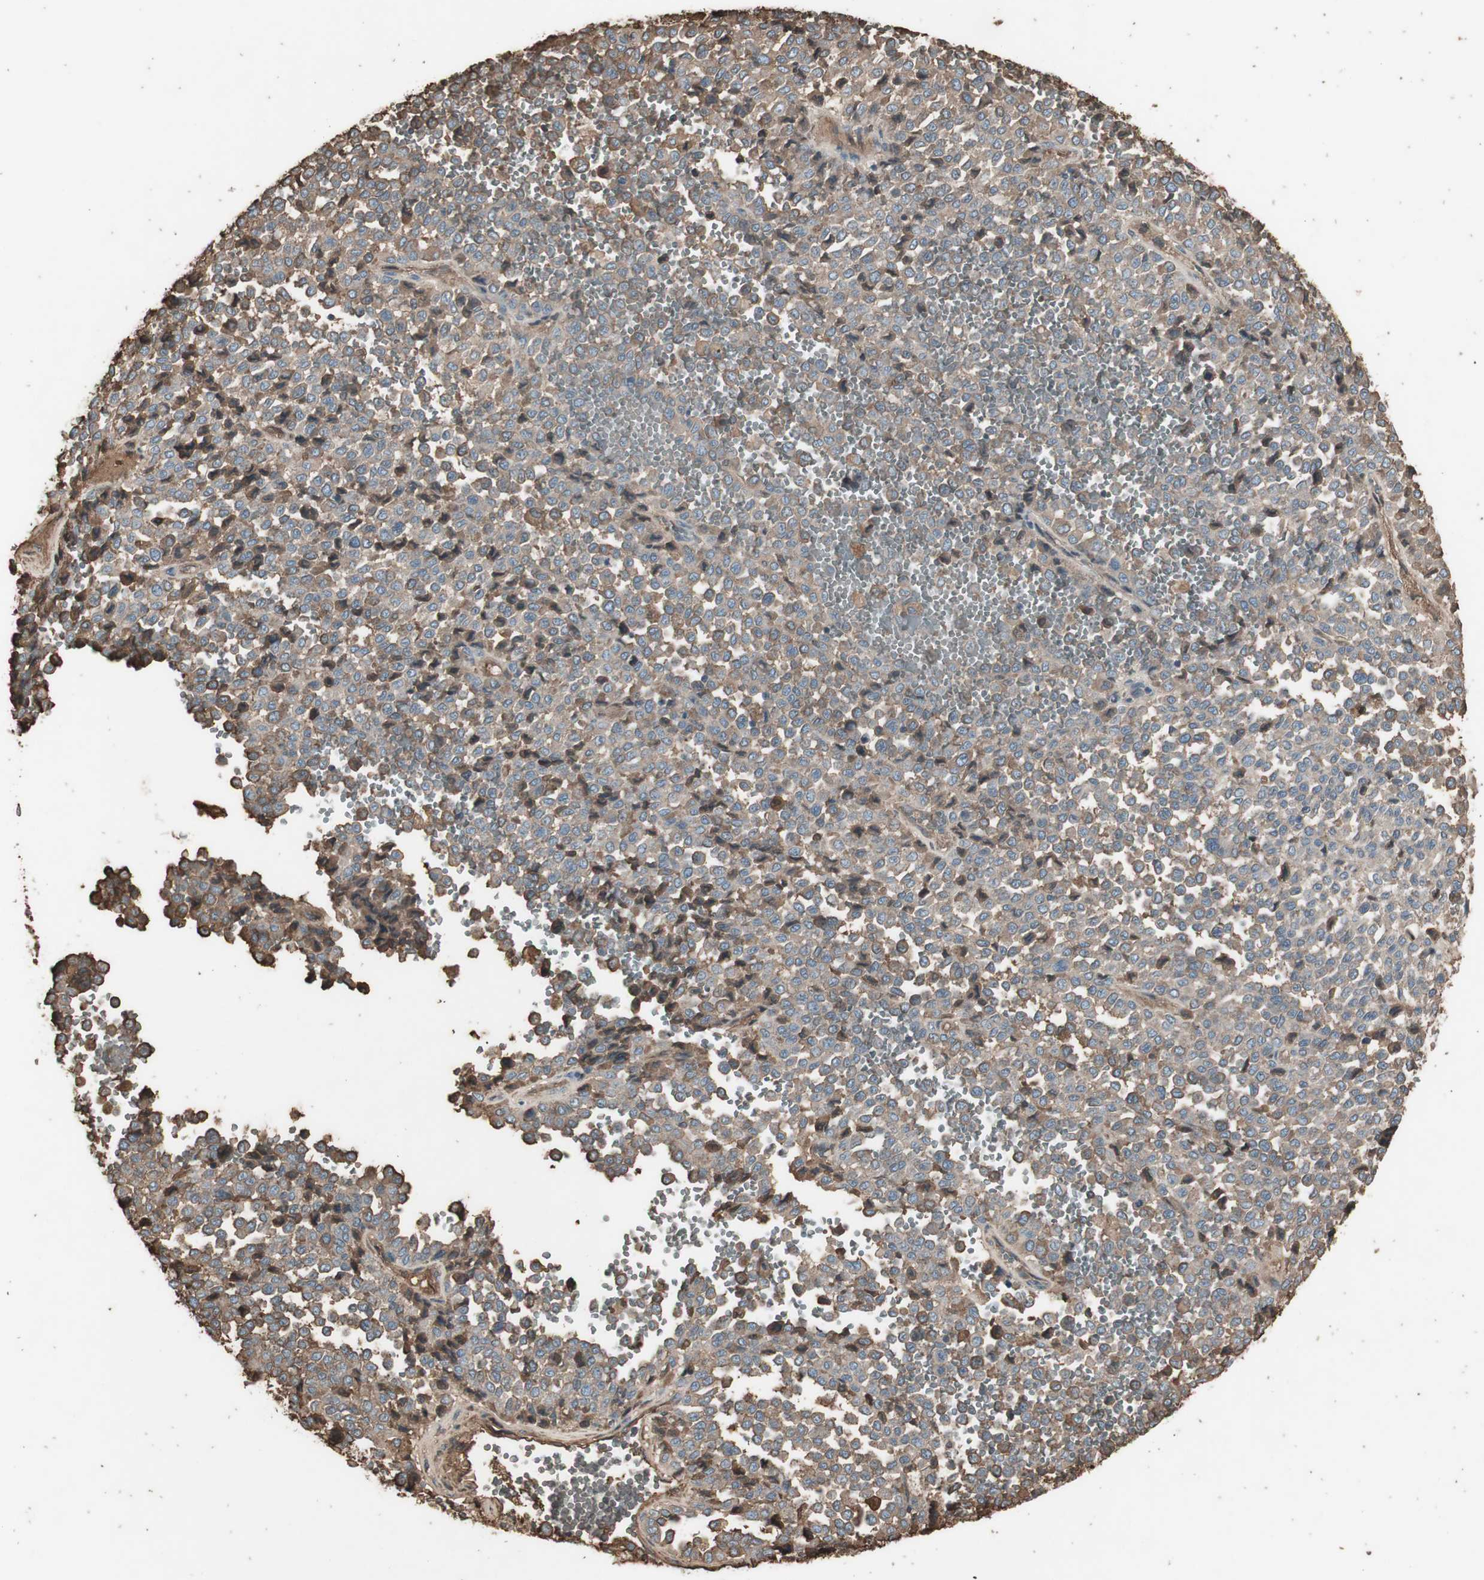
{"staining": {"intensity": "weak", "quantity": ">75%", "location": "cytoplasmic/membranous"}, "tissue": "melanoma", "cell_type": "Tumor cells", "image_type": "cancer", "snomed": [{"axis": "morphology", "description": "Malignant melanoma, Metastatic site"}, {"axis": "topography", "description": "Pancreas"}], "caption": "Melanoma was stained to show a protein in brown. There is low levels of weak cytoplasmic/membranous staining in approximately >75% of tumor cells. (IHC, brightfield microscopy, high magnification).", "gene": "MMP14", "patient": {"sex": "female", "age": 30}}